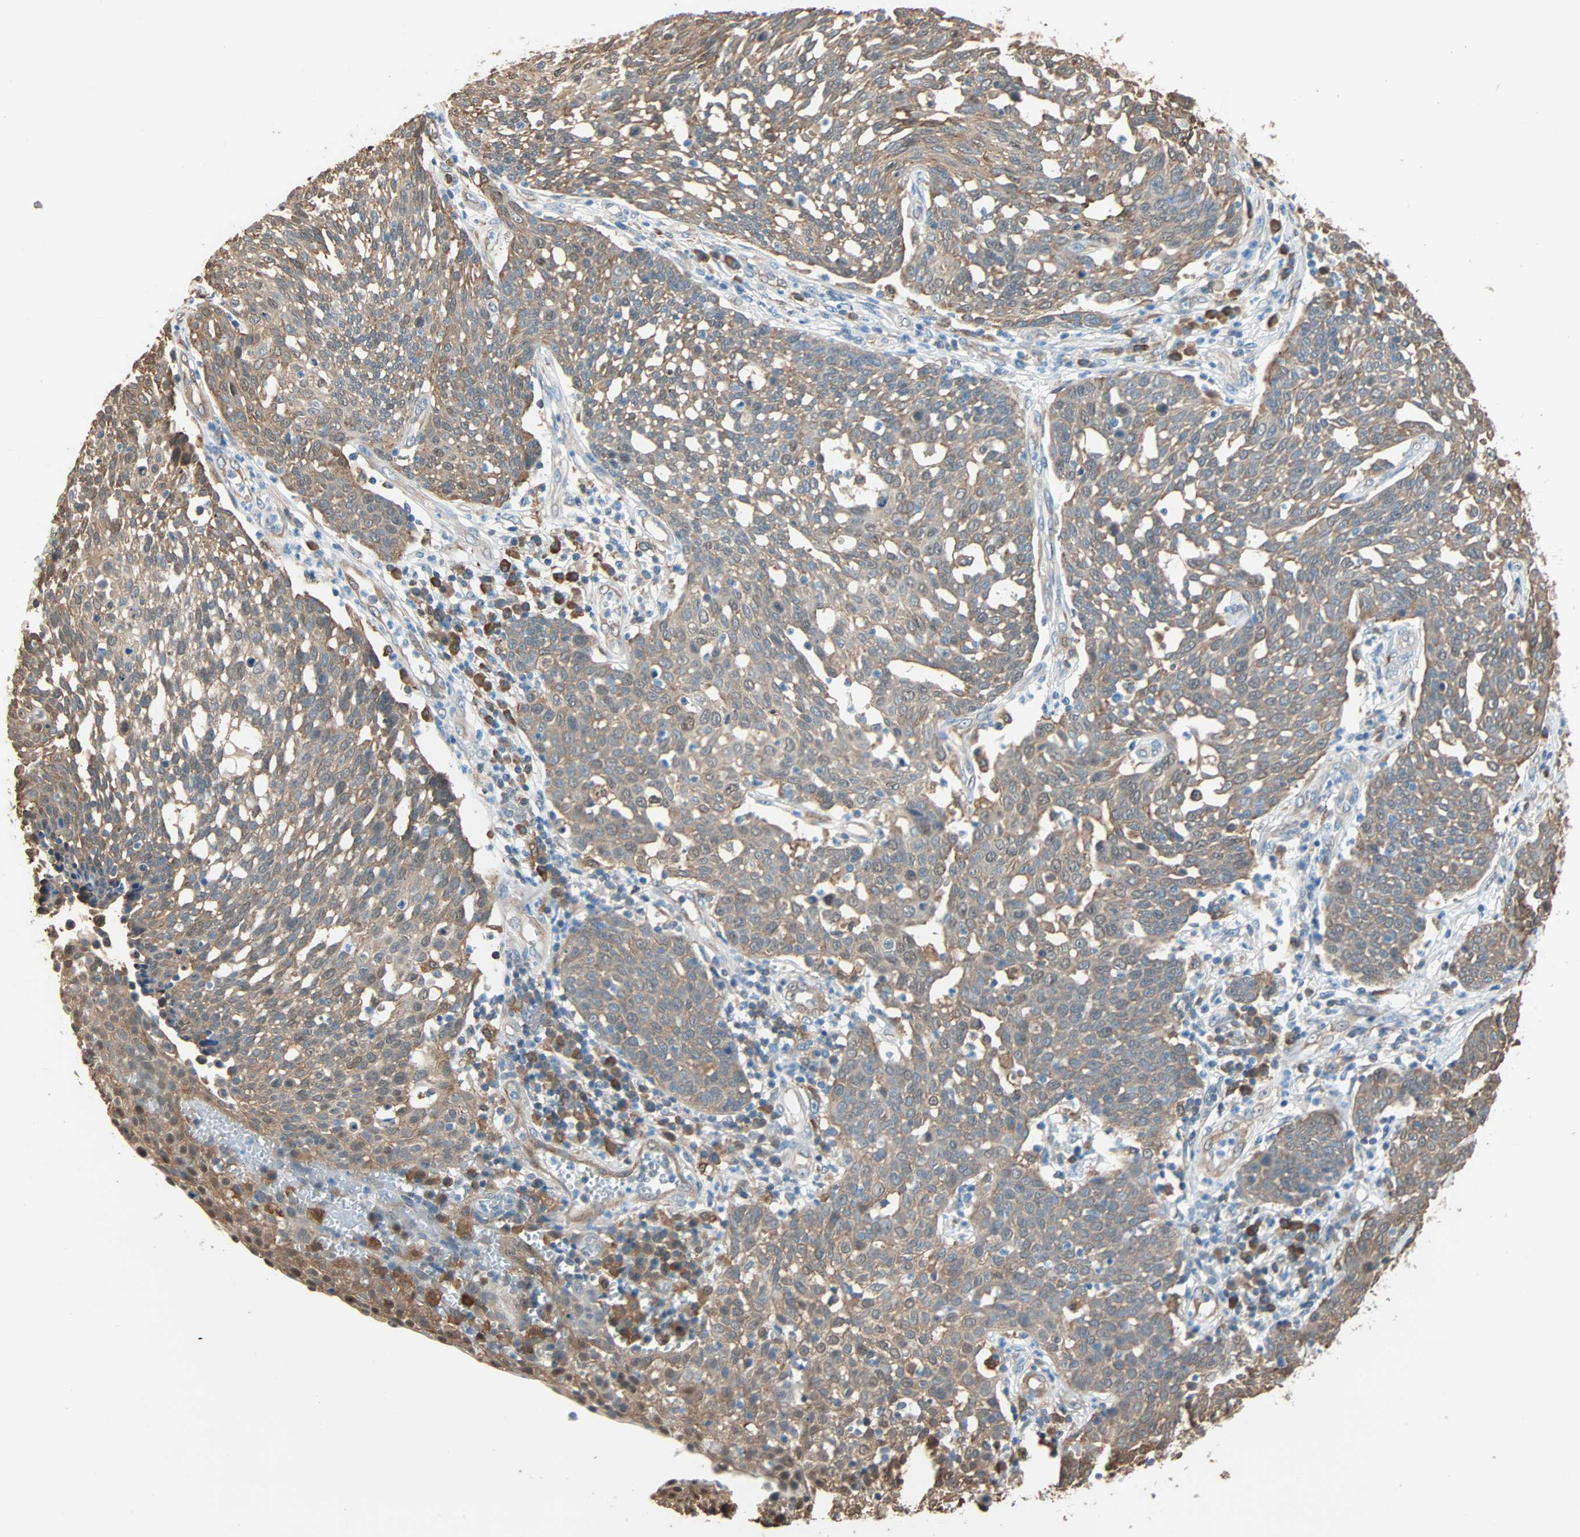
{"staining": {"intensity": "moderate", "quantity": ">75%", "location": "cytoplasmic/membranous"}, "tissue": "cervical cancer", "cell_type": "Tumor cells", "image_type": "cancer", "snomed": [{"axis": "morphology", "description": "Squamous cell carcinoma, NOS"}, {"axis": "topography", "description": "Cervix"}], "caption": "Immunohistochemistry of cervical cancer exhibits medium levels of moderate cytoplasmic/membranous staining in about >75% of tumor cells. (DAB (3,3'-diaminobenzidine) IHC, brown staining for protein, blue staining for nuclei).", "gene": "PRDX1", "patient": {"sex": "female", "age": 34}}